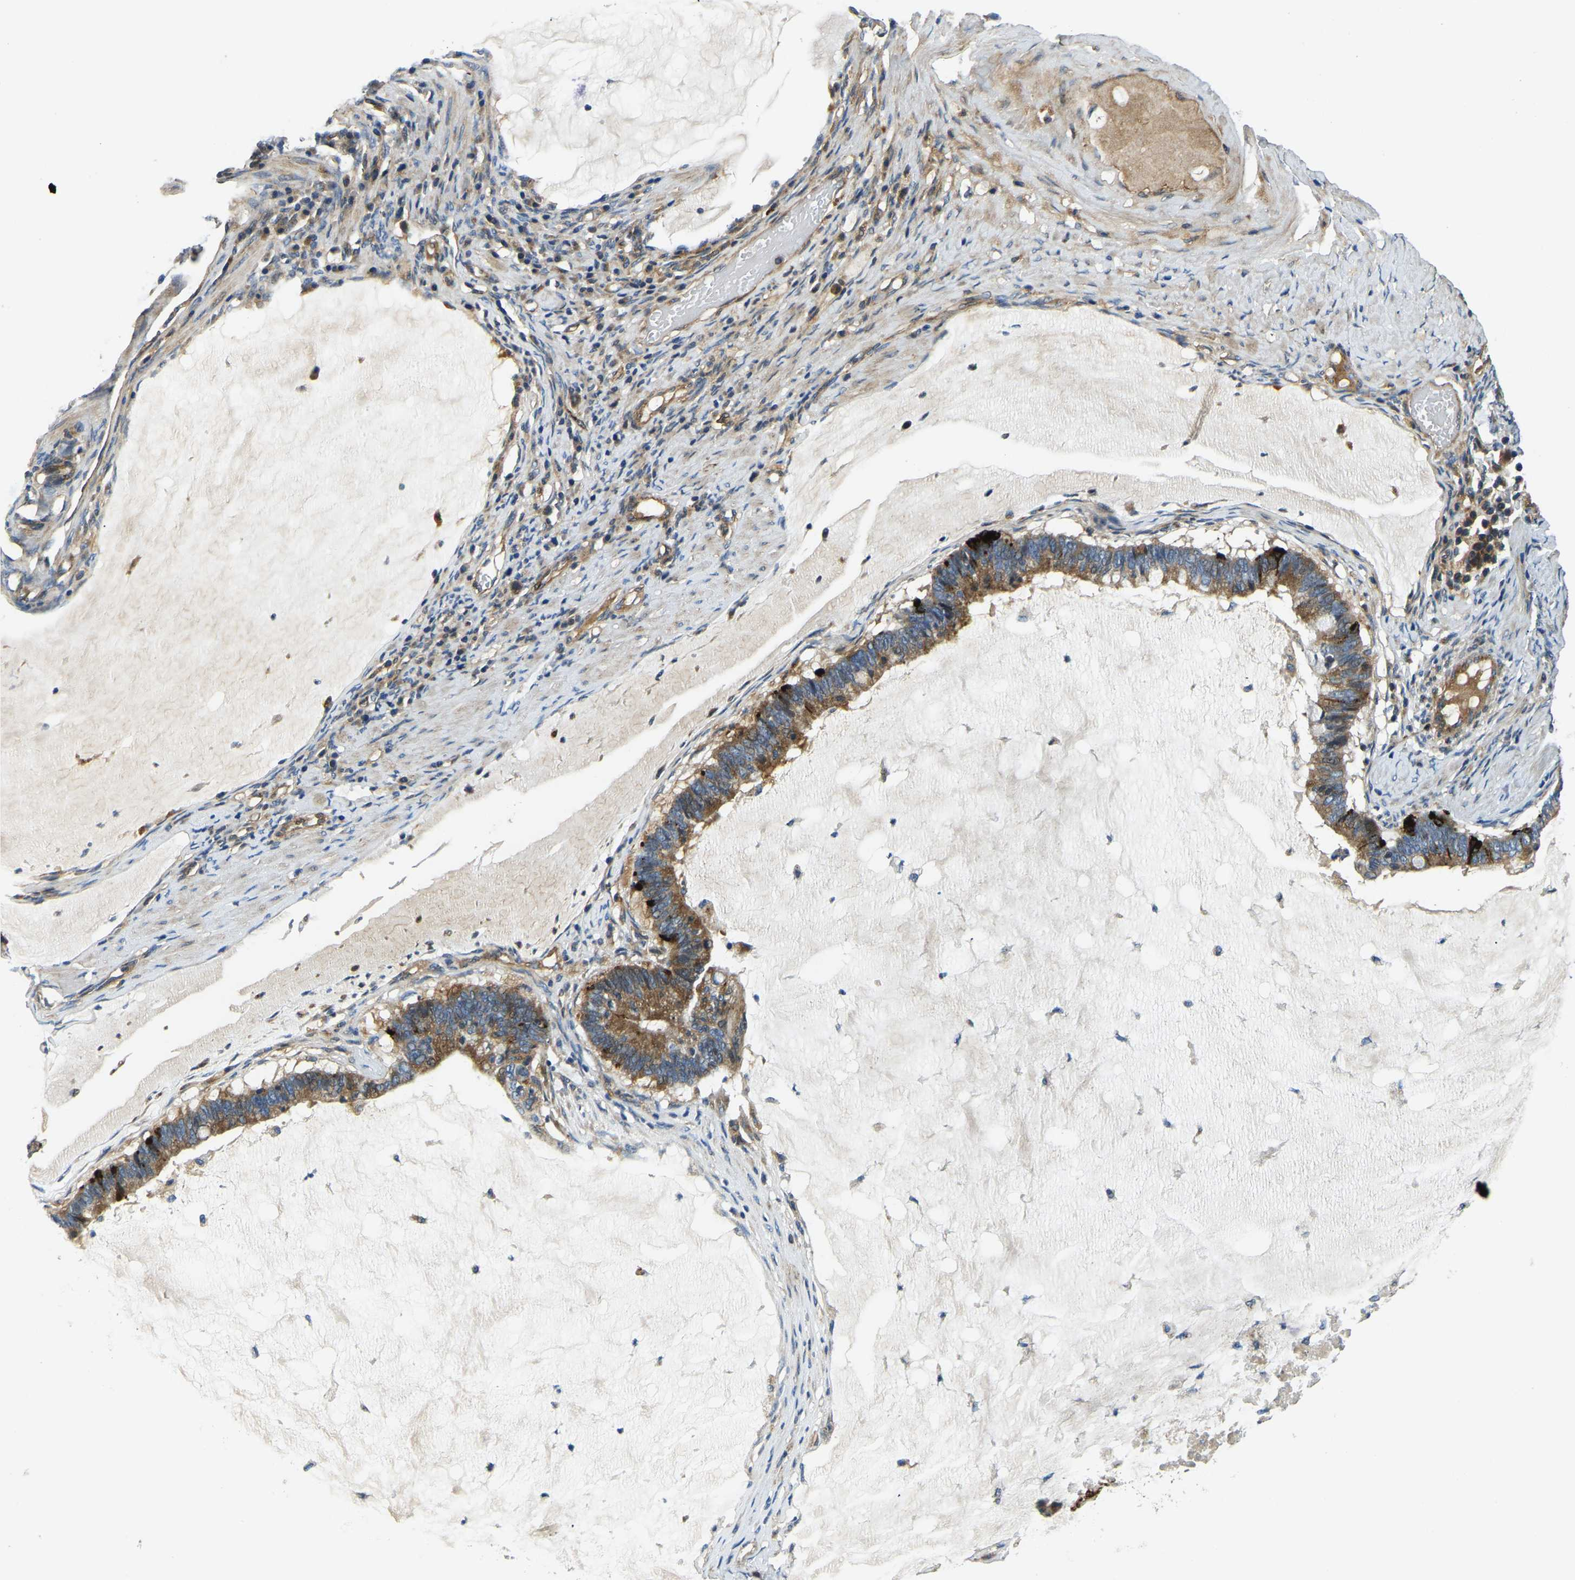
{"staining": {"intensity": "strong", "quantity": ">75%", "location": "cytoplasmic/membranous"}, "tissue": "ovarian cancer", "cell_type": "Tumor cells", "image_type": "cancer", "snomed": [{"axis": "morphology", "description": "Cystadenocarcinoma, mucinous, NOS"}, {"axis": "topography", "description": "Ovary"}], "caption": "Strong cytoplasmic/membranous expression is seen in about >75% of tumor cells in ovarian cancer (mucinous cystadenocarcinoma). (Brightfield microscopy of DAB IHC at high magnification).", "gene": "RNF39", "patient": {"sex": "female", "age": 61}}